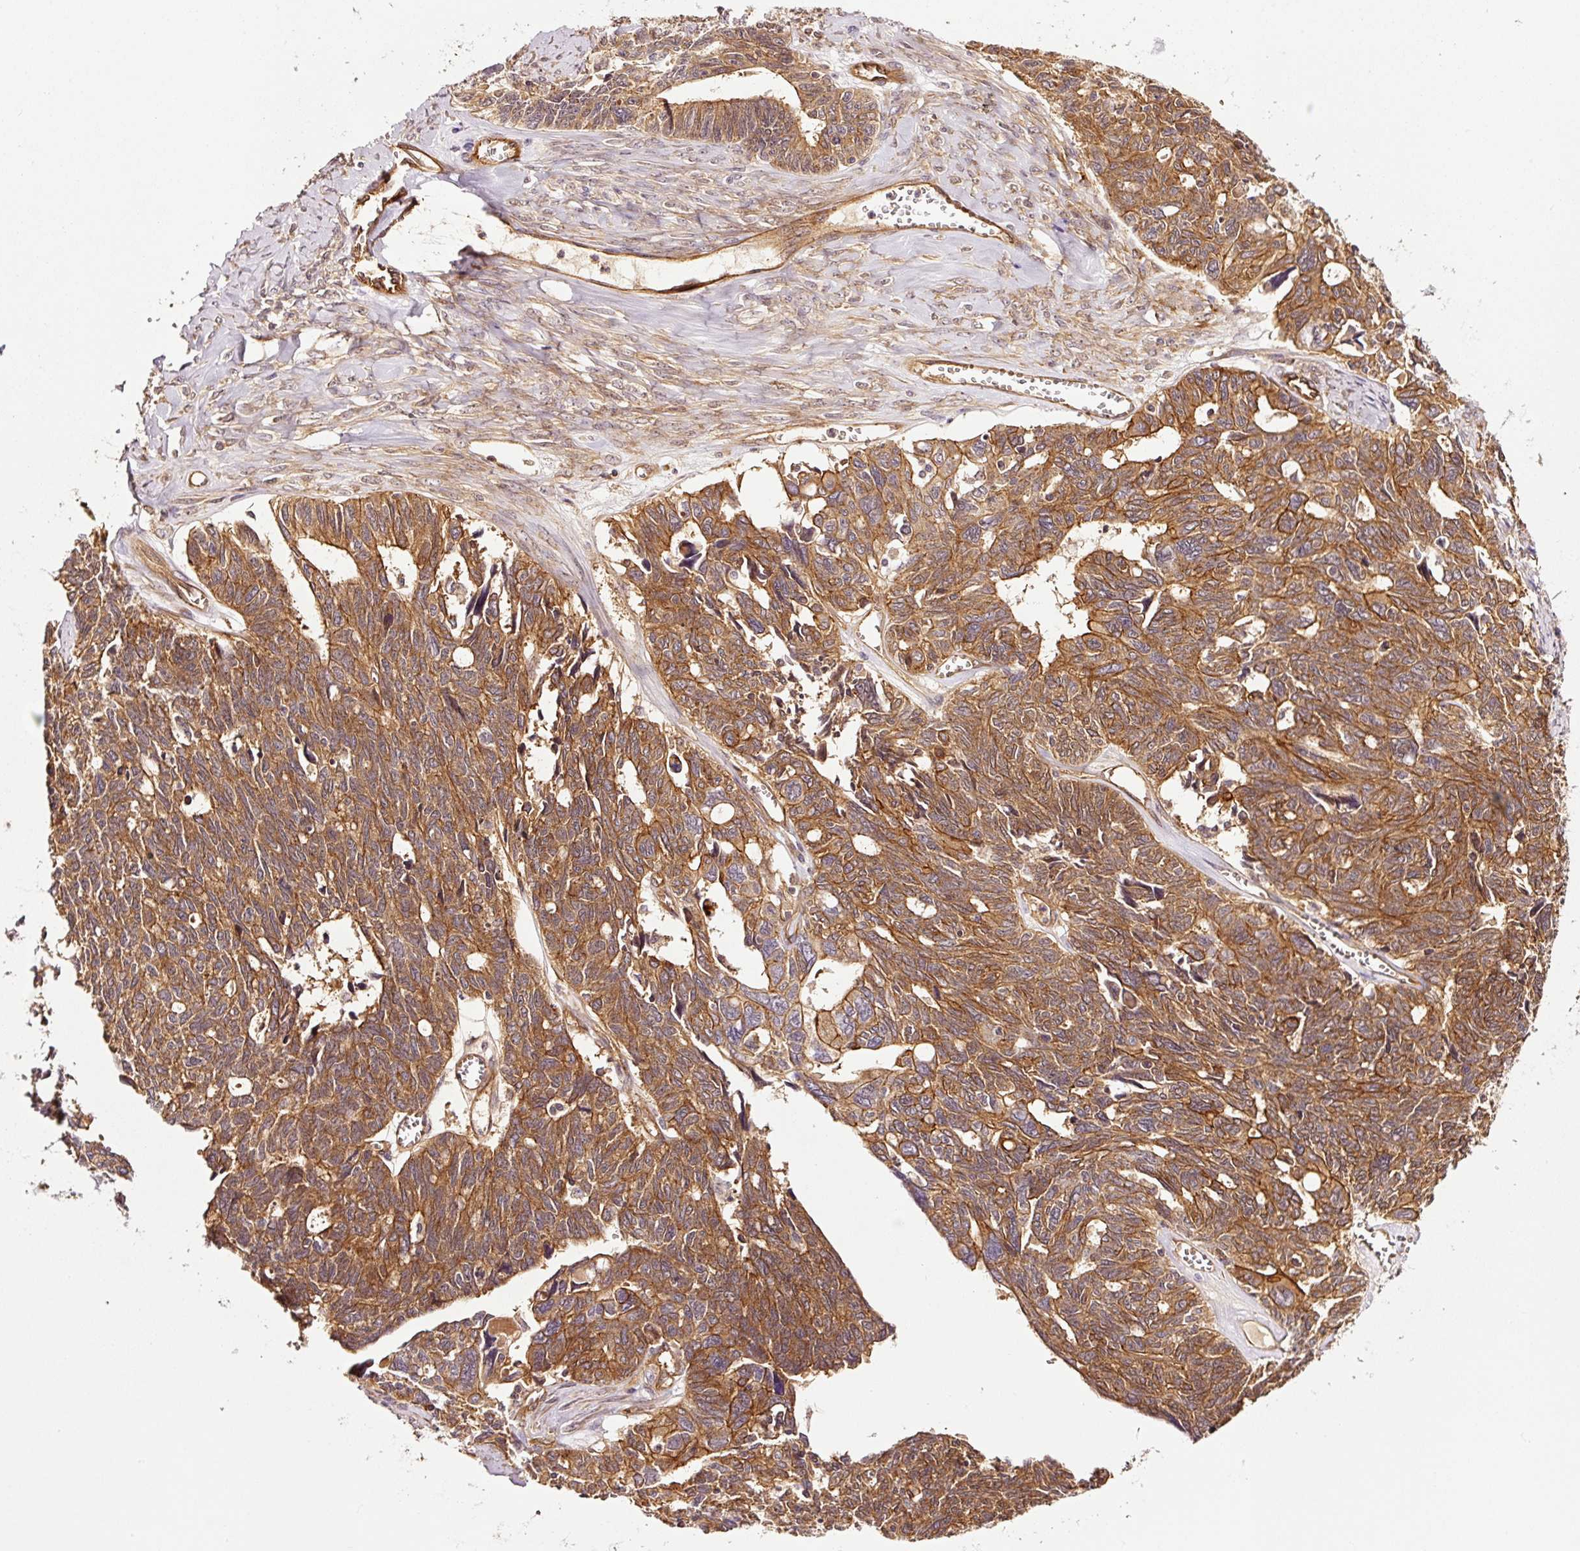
{"staining": {"intensity": "moderate", "quantity": ">75%", "location": "cytoplasmic/membranous"}, "tissue": "ovarian cancer", "cell_type": "Tumor cells", "image_type": "cancer", "snomed": [{"axis": "morphology", "description": "Cystadenocarcinoma, serous, NOS"}, {"axis": "topography", "description": "Ovary"}], "caption": "This image reveals ovarian serous cystadenocarcinoma stained with immunohistochemistry to label a protein in brown. The cytoplasmic/membranous of tumor cells show moderate positivity for the protein. Nuclei are counter-stained blue.", "gene": "METAP1", "patient": {"sex": "female", "age": 79}}